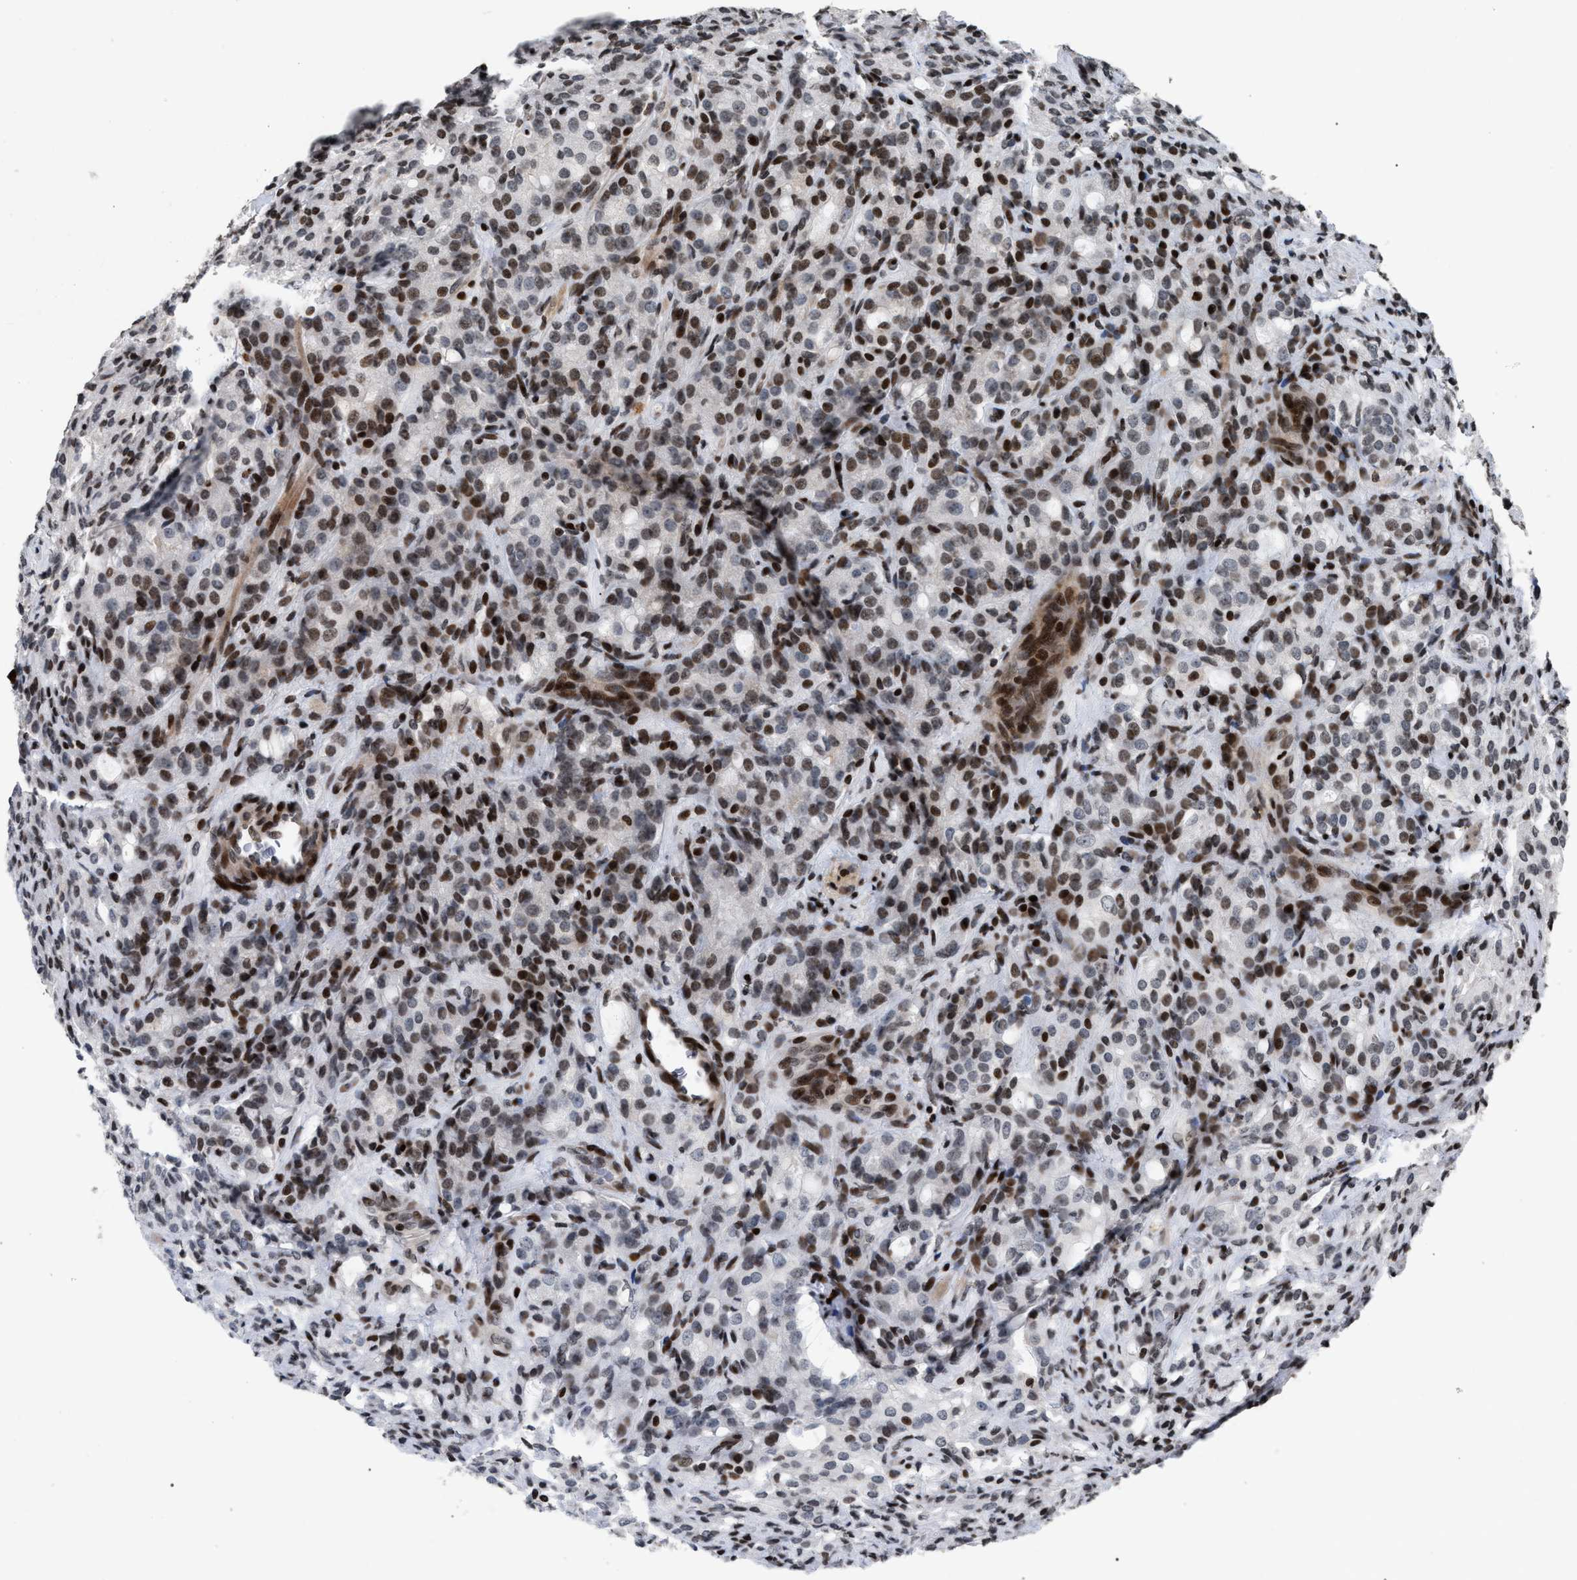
{"staining": {"intensity": "moderate", "quantity": ">75%", "location": "nuclear"}, "tissue": "prostate cancer", "cell_type": "Tumor cells", "image_type": "cancer", "snomed": [{"axis": "morphology", "description": "Adenocarcinoma, High grade"}, {"axis": "topography", "description": "Prostate"}], "caption": "Immunohistochemistry (IHC) photomicrograph of human prostate adenocarcinoma (high-grade) stained for a protein (brown), which shows medium levels of moderate nuclear staining in about >75% of tumor cells.", "gene": "FOXD3", "patient": {"sex": "male", "age": 72}}